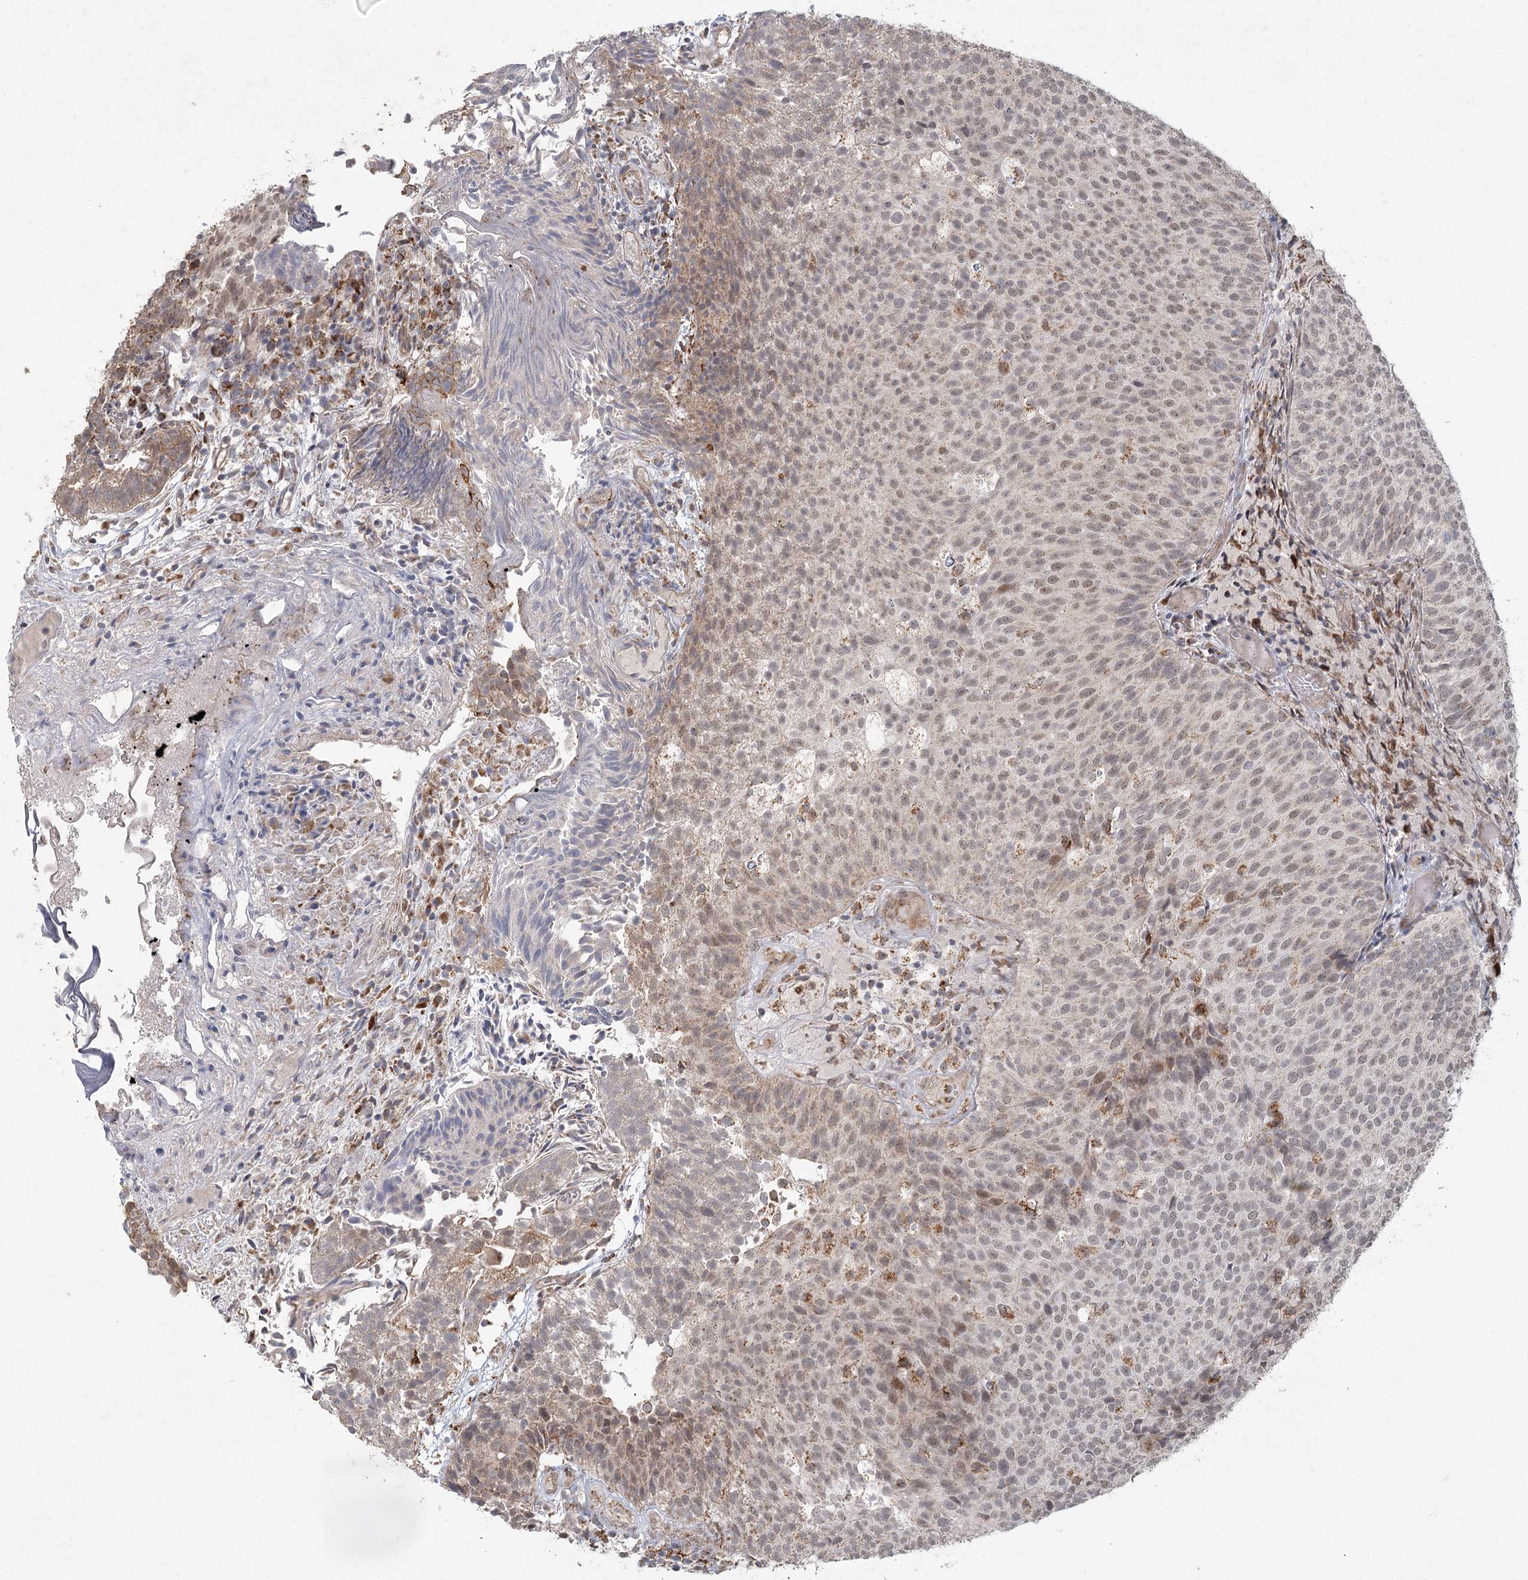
{"staining": {"intensity": "weak", "quantity": ">75%", "location": "cytoplasmic/membranous,nuclear"}, "tissue": "urothelial cancer", "cell_type": "Tumor cells", "image_type": "cancer", "snomed": [{"axis": "morphology", "description": "Urothelial carcinoma, Low grade"}, {"axis": "topography", "description": "Urinary bladder"}], "caption": "Urothelial carcinoma (low-grade) stained for a protein displays weak cytoplasmic/membranous and nuclear positivity in tumor cells.", "gene": "LACTB", "patient": {"sex": "male", "age": 86}}